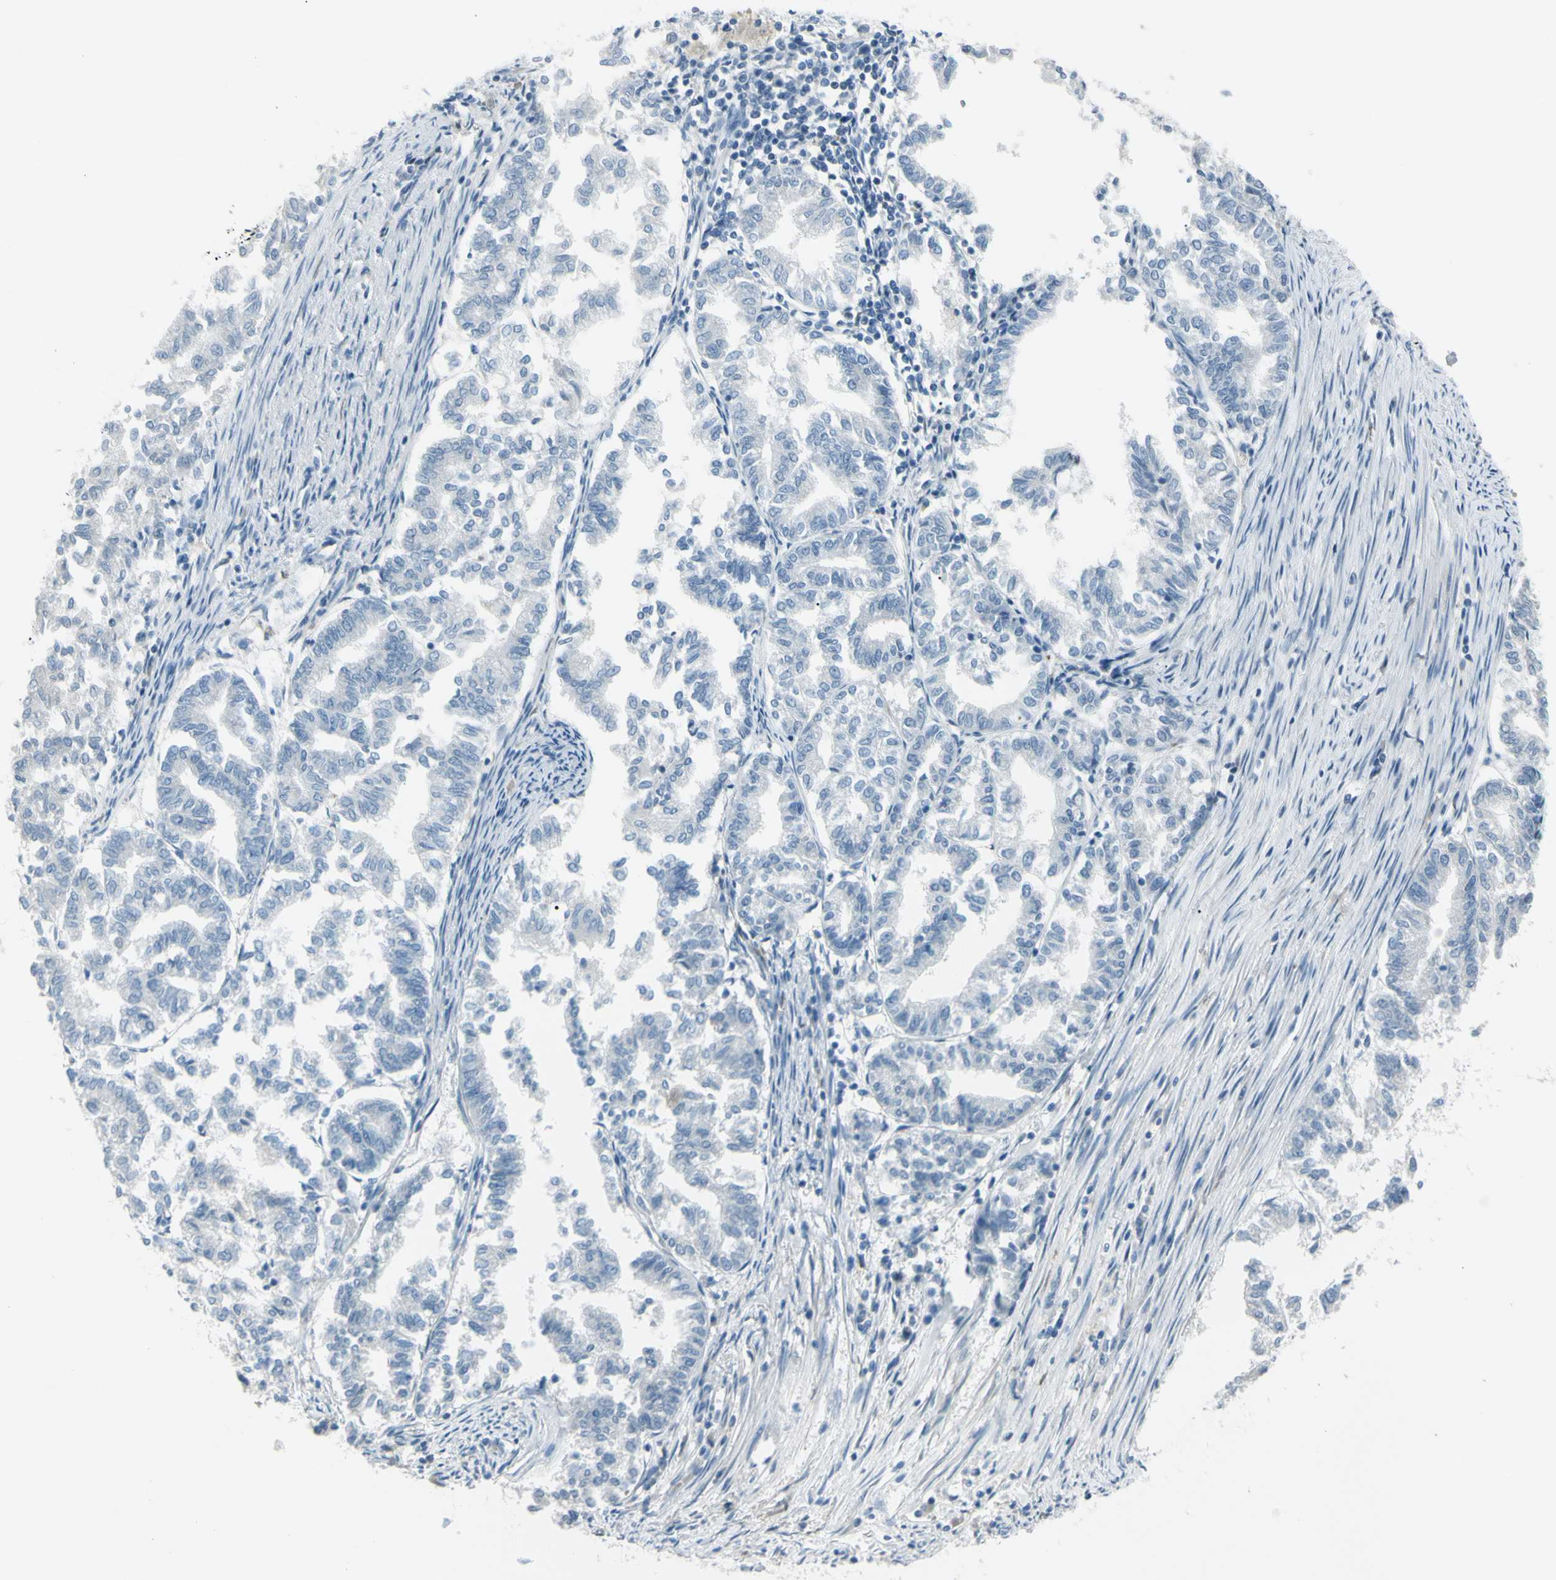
{"staining": {"intensity": "negative", "quantity": "none", "location": "none"}, "tissue": "endometrial cancer", "cell_type": "Tumor cells", "image_type": "cancer", "snomed": [{"axis": "morphology", "description": "Necrosis, NOS"}, {"axis": "morphology", "description": "Adenocarcinoma, NOS"}, {"axis": "topography", "description": "Endometrium"}], "caption": "This histopathology image is of endometrial cancer stained with immunohistochemistry (IHC) to label a protein in brown with the nuclei are counter-stained blue. There is no staining in tumor cells. Nuclei are stained in blue.", "gene": "GPR34", "patient": {"sex": "female", "age": 79}}